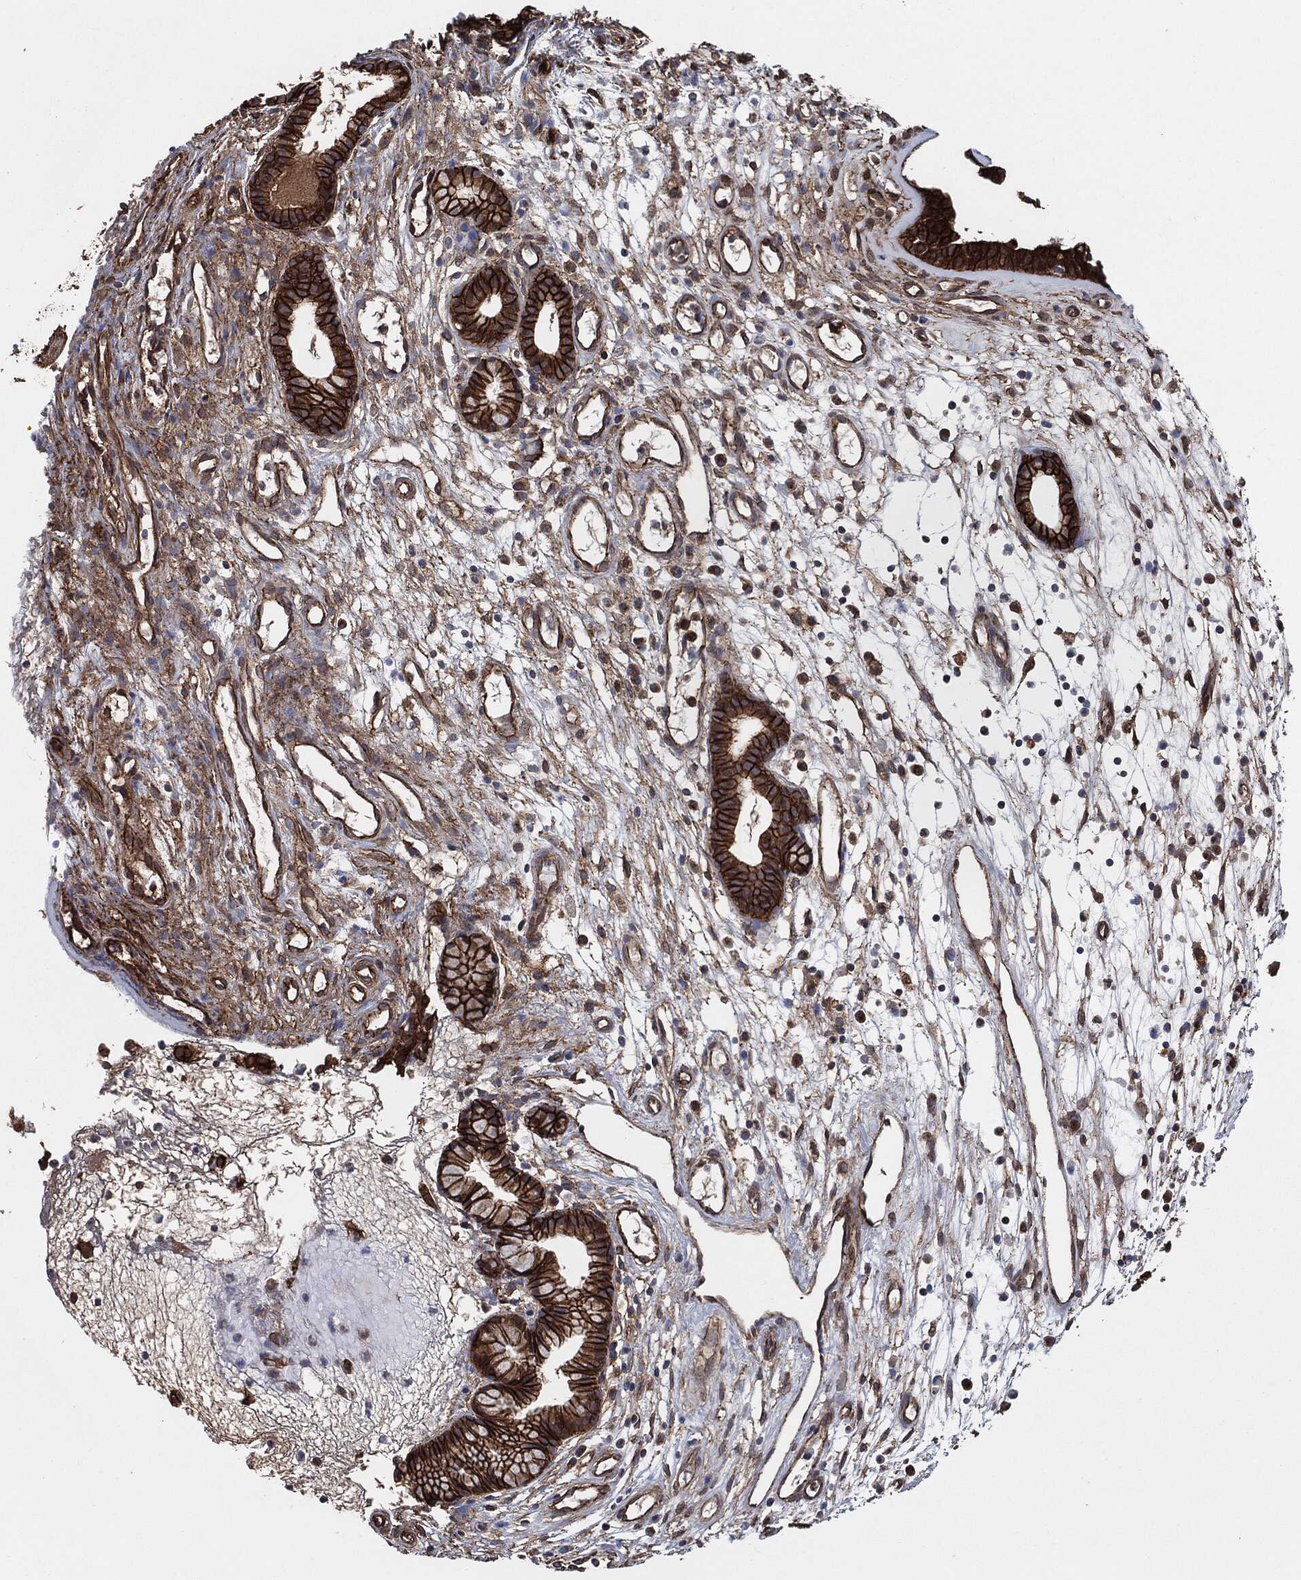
{"staining": {"intensity": "strong", "quantity": ">75%", "location": "cytoplasmic/membranous"}, "tissue": "nasopharynx", "cell_type": "Respiratory epithelial cells", "image_type": "normal", "snomed": [{"axis": "morphology", "description": "Normal tissue, NOS"}, {"axis": "morphology", "description": "Polyp, NOS"}, {"axis": "topography", "description": "Nasopharynx"}], "caption": "Unremarkable nasopharynx demonstrates strong cytoplasmic/membranous staining in about >75% of respiratory epithelial cells, visualized by immunohistochemistry.", "gene": "CTNNA1", "patient": {"sex": "female", "age": 56}}